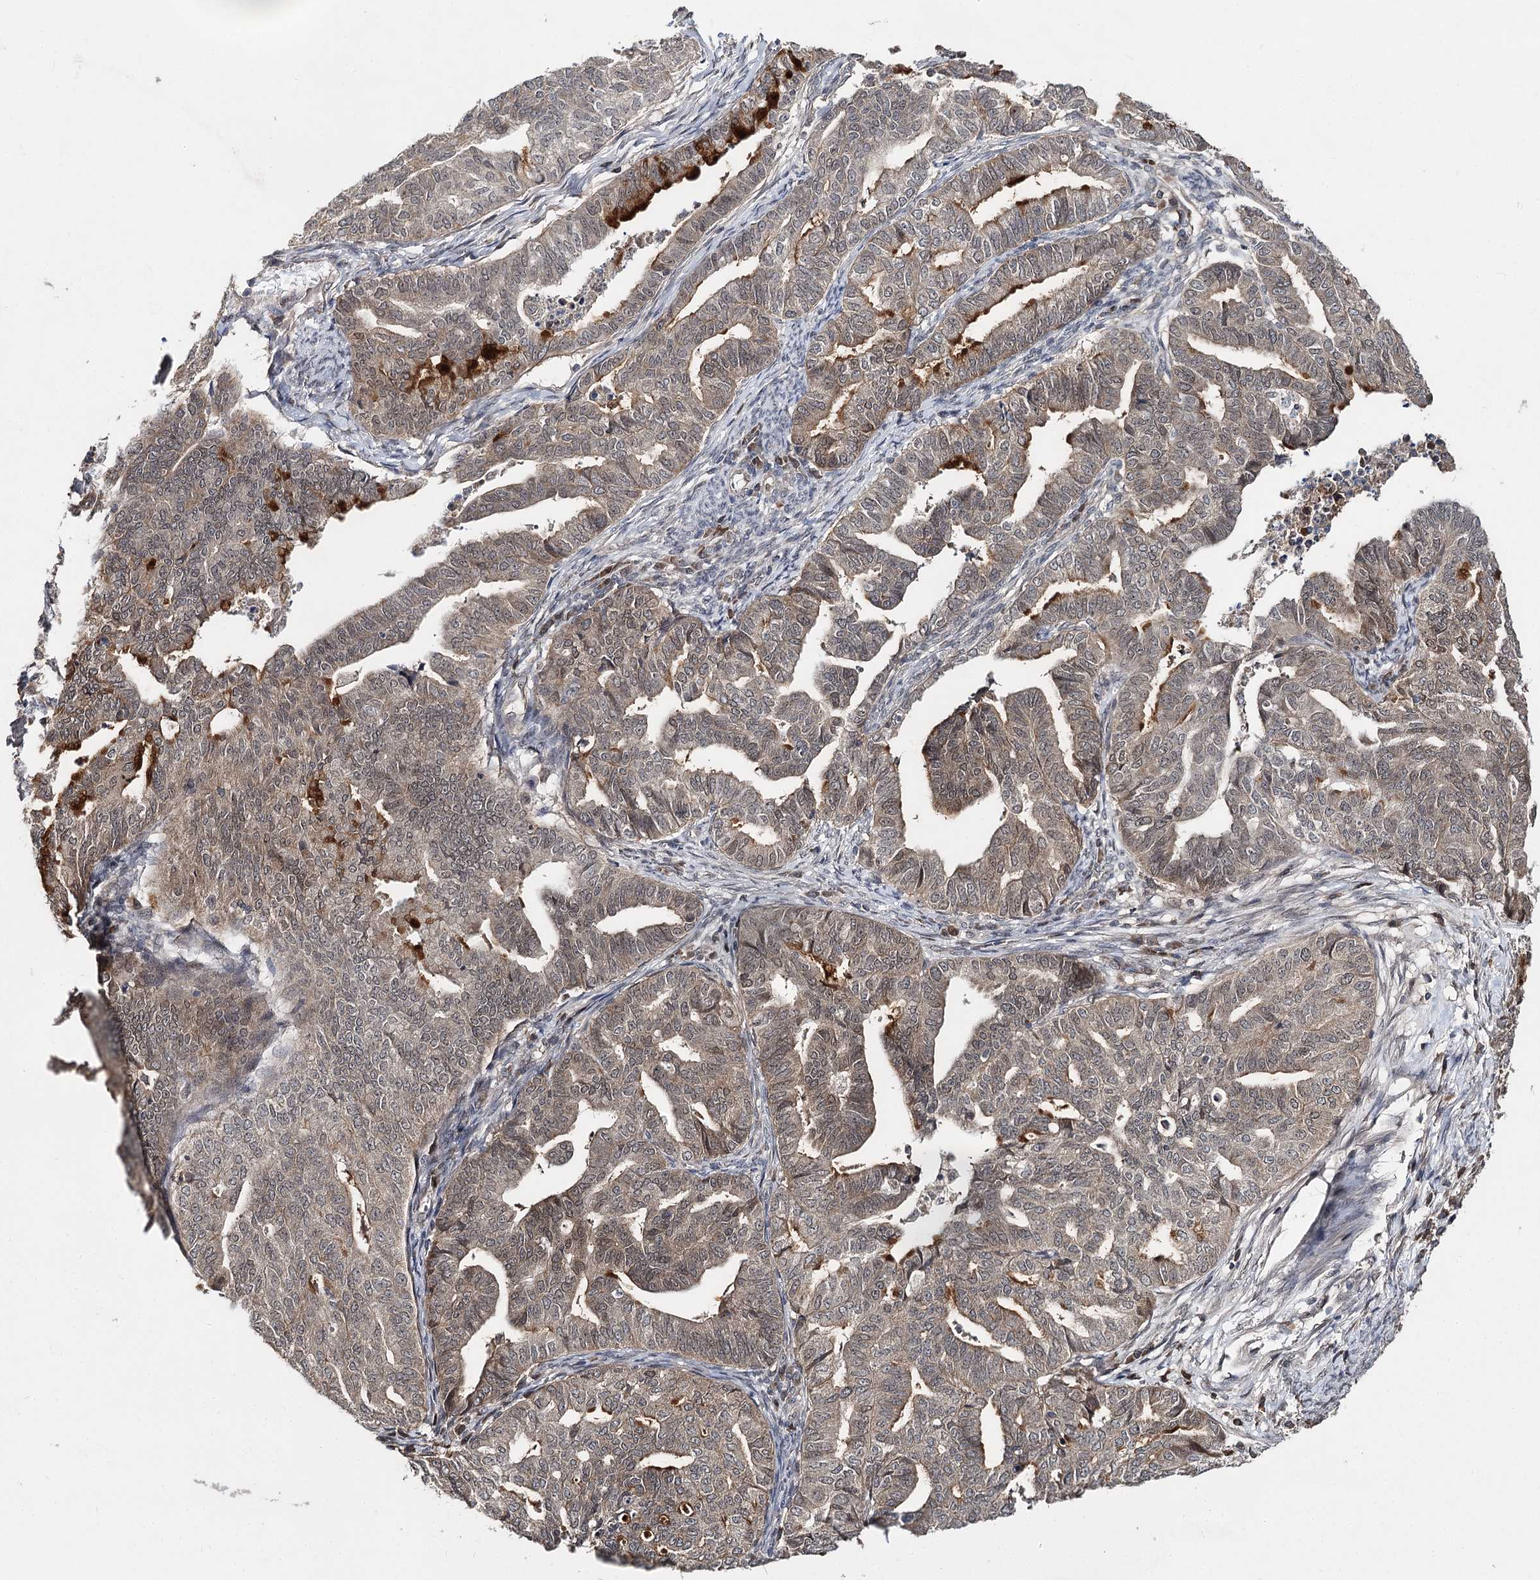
{"staining": {"intensity": "strong", "quantity": "<25%", "location": "cytoplasmic/membranous"}, "tissue": "endometrial cancer", "cell_type": "Tumor cells", "image_type": "cancer", "snomed": [{"axis": "morphology", "description": "Adenocarcinoma, NOS"}, {"axis": "topography", "description": "Endometrium"}], "caption": "There is medium levels of strong cytoplasmic/membranous expression in tumor cells of adenocarcinoma (endometrial), as demonstrated by immunohistochemical staining (brown color).", "gene": "NOPCHAP1", "patient": {"sex": "female", "age": 79}}